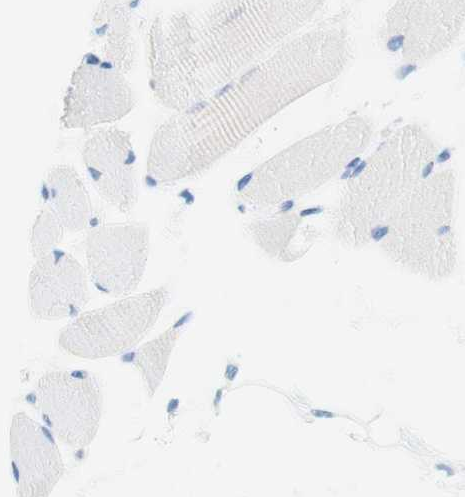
{"staining": {"intensity": "negative", "quantity": "none", "location": "none"}, "tissue": "skeletal muscle", "cell_type": "Myocytes", "image_type": "normal", "snomed": [{"axis": "morphology", "description": "Normal tissue, NOS"}, {"axis": "topography", "description": "Skeletal muscle"}, {"axis": "topography", "description": "Oral tissue"}, {"axis": "topography", "description": "Peripheral nerve tissue"}], "caption": "This is an immunohistochemistry (IHC) image of unremarkable skeletal muscle. There is no expression in myocytes.", "gene": "STMN1", "patient": {"sex": "female", "age": 84}}